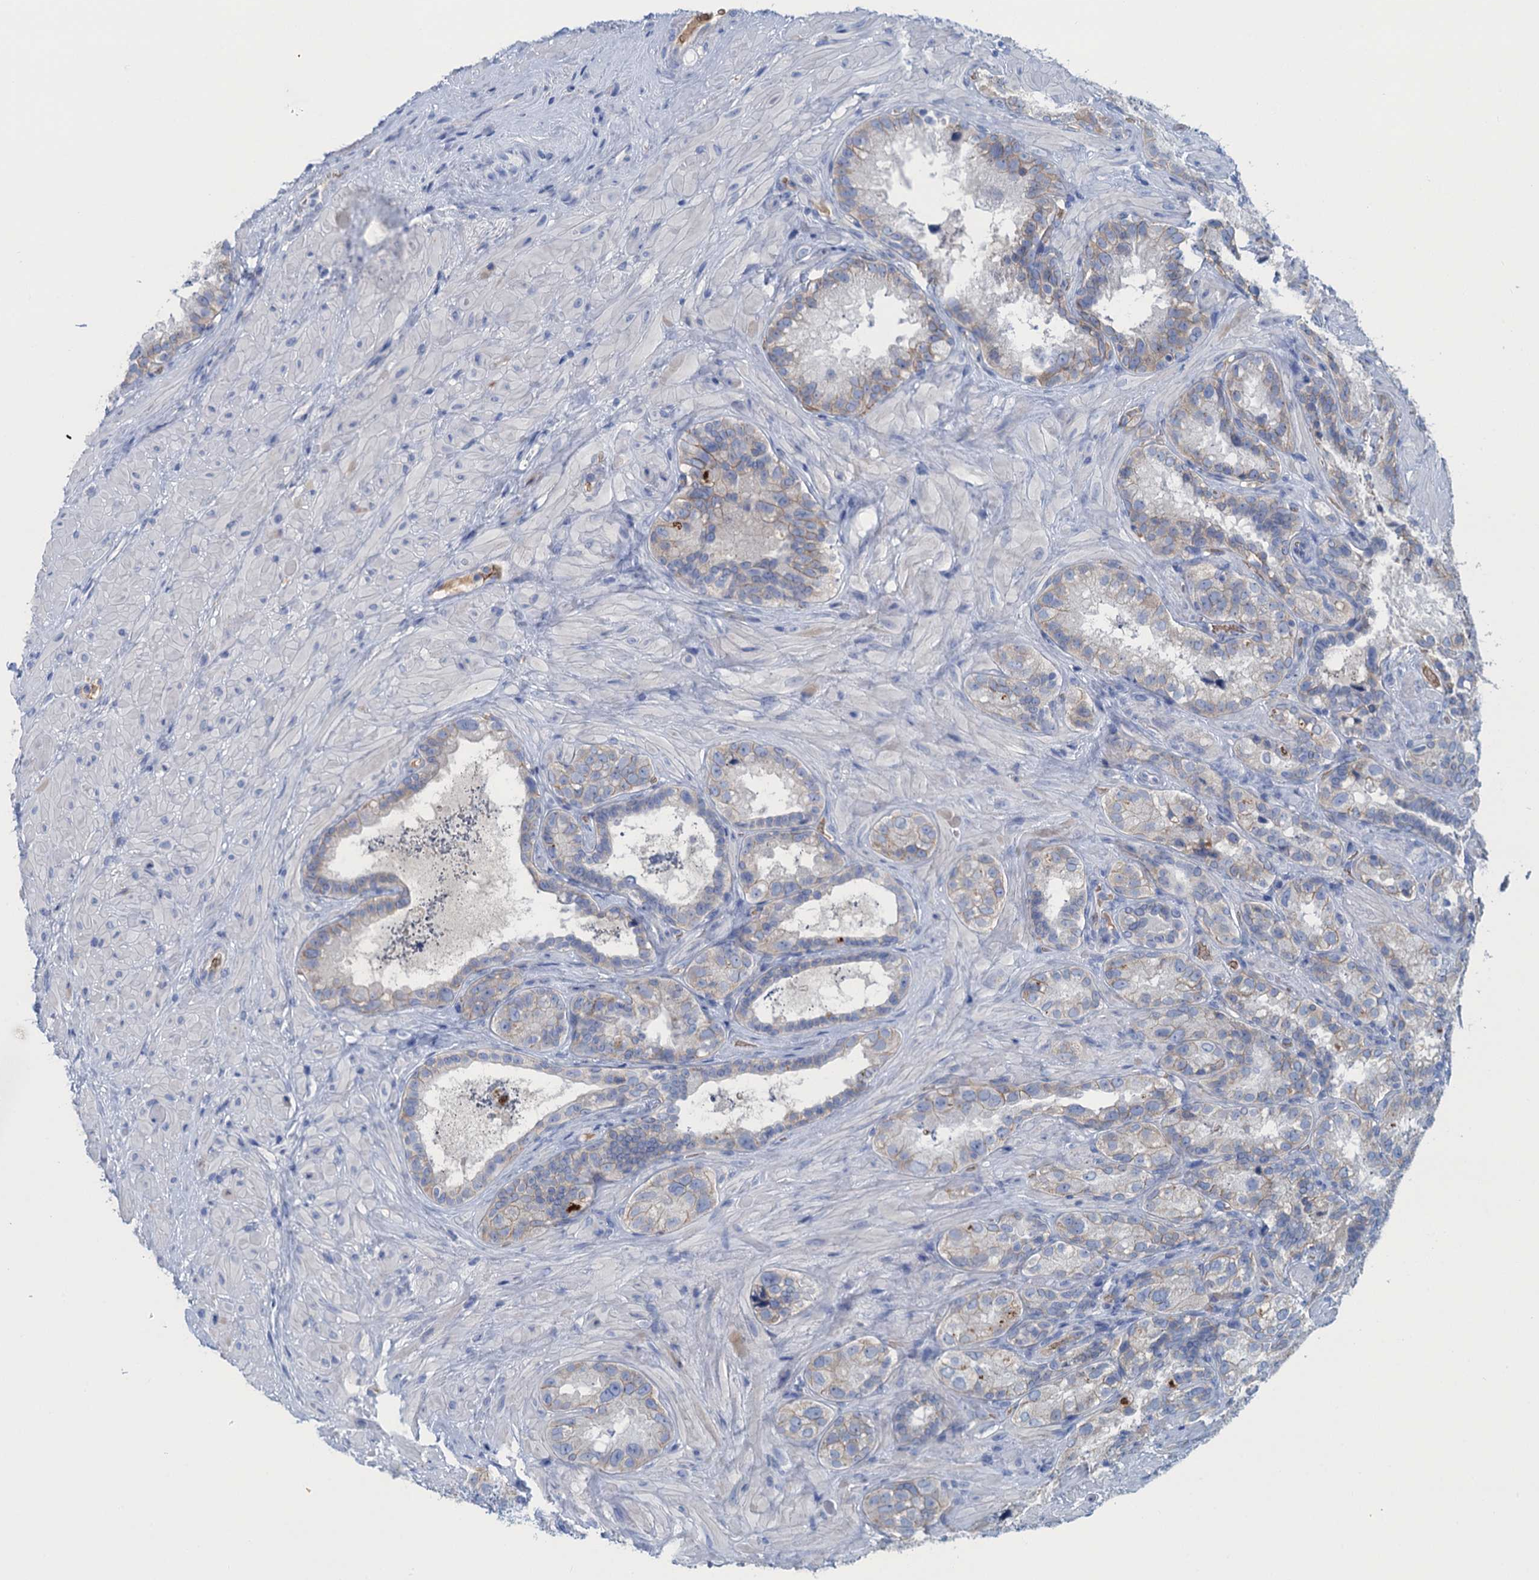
{"staining": {"intensity": "weak", "quantity": "<25%", "location": "cytoplasmic/membranous"}, "tissue": "seminal vesicle", "cell_type": "Glandular cells", "image_type": "normal", "snomed": [{"axis": "morphology", "description": "Normal tissue, NOS"}, {"axis": "topography", "description": "Seminal veicle"}, {"axis": "topography", "description": "Peripheral nerve tissue"}], "caption": "The histopathology image displays no significant expression in glandular cells of seminal vesicle.", "gene": "MYADML2", "patient": {"sex": "male", "age": 67}}